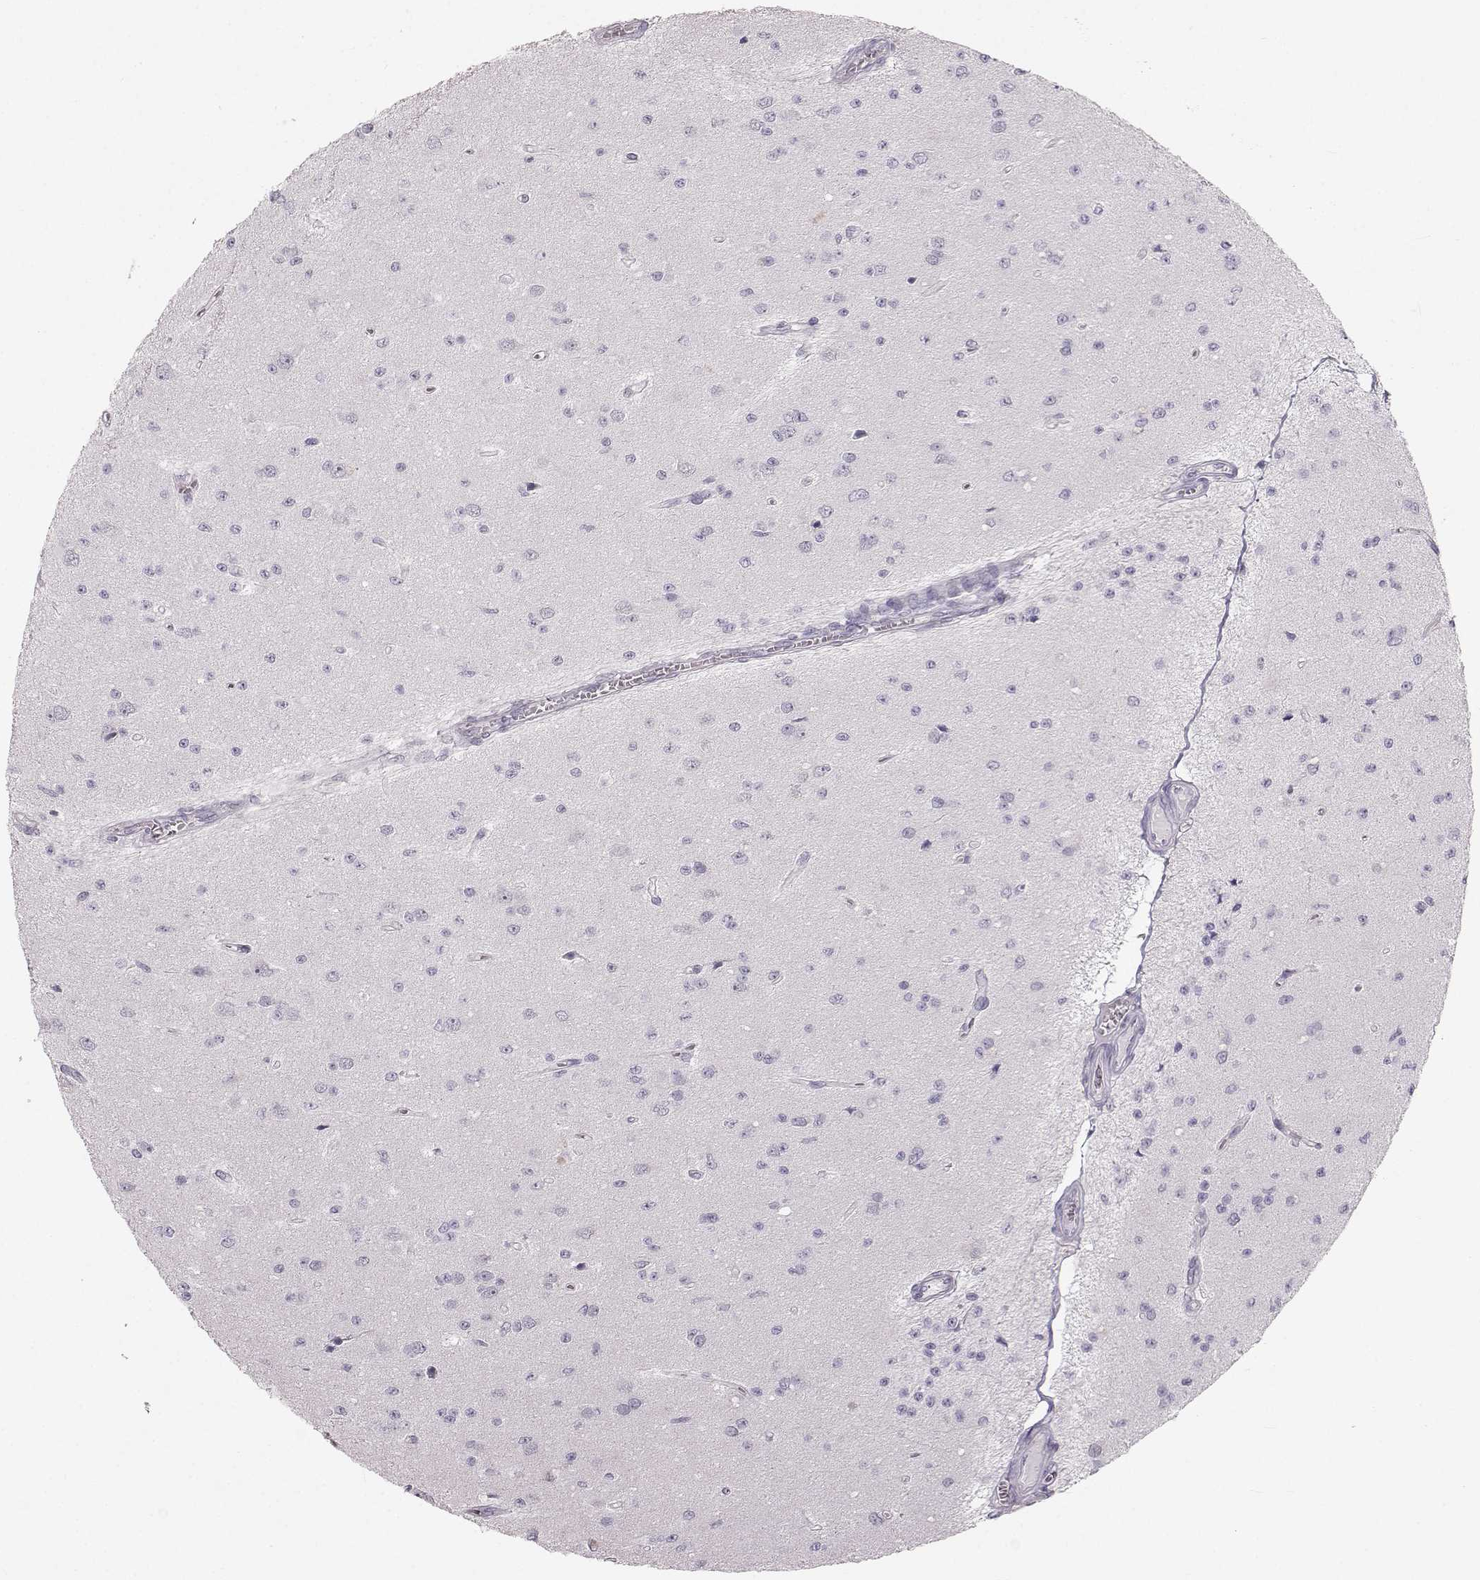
{"staining": {"intensity": "negative", "quantity": "none", "location": "none"}, "tissue": "glioma", "cell_type": "Tumor cells", "image_type": "cancer", "snomed": [{"axis": "morphology", "description": "Glioma, malignant, Low grade"}, {"axis": "topography", "description": "Brain"}], "caption": "IHC of human malignant glioma (low-grade) exhibits no expression in tumor cells.", "gene": "OIP5", "patient": {"sex": "female", "age": 45}}